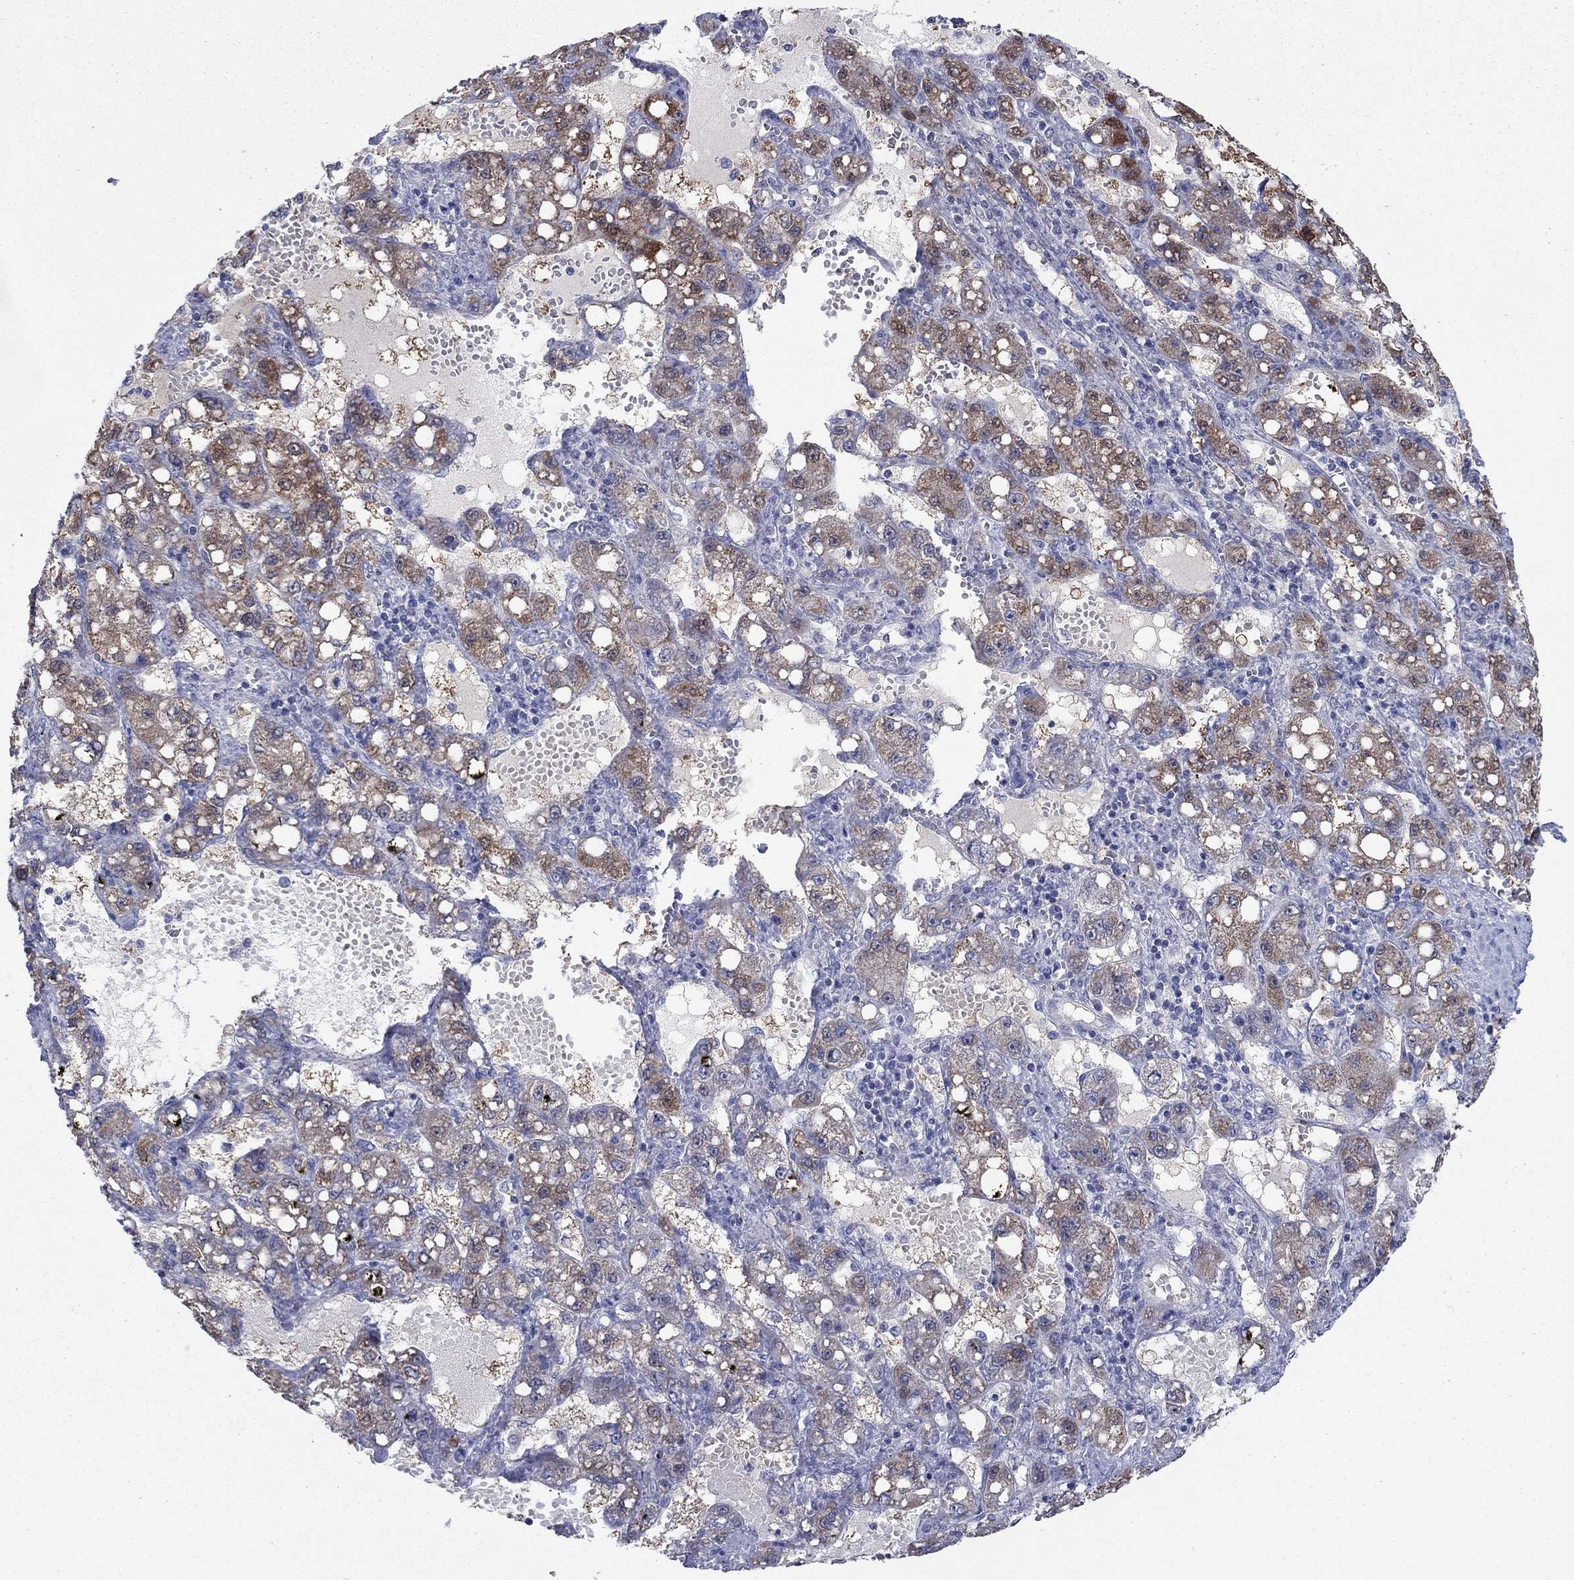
{"staining": {"intensity": "weak", "quantity": "25%-75%", "location": "cytoplasmic/membranous"}, "tissue": "liver cancer", "cell_type": "Tumor cells", "image_type": "cancer", "snomed": [{"axis": "morphology", "description": "Carcinoma, Hepatocellular, NOS"}, {"axis": "topography", "description": "Liver"}], "caption": "Immunohistochemistry histopathology image of liver cancer (hepatocellular carcinoma) stained for a protein (brown), which demonstrates low levels of weak cytoplasmic/membranous staining in about 25%-75% of tumor cells.", "gene": "GRHPR", "patient": {"sex": "female", "age": 65}}